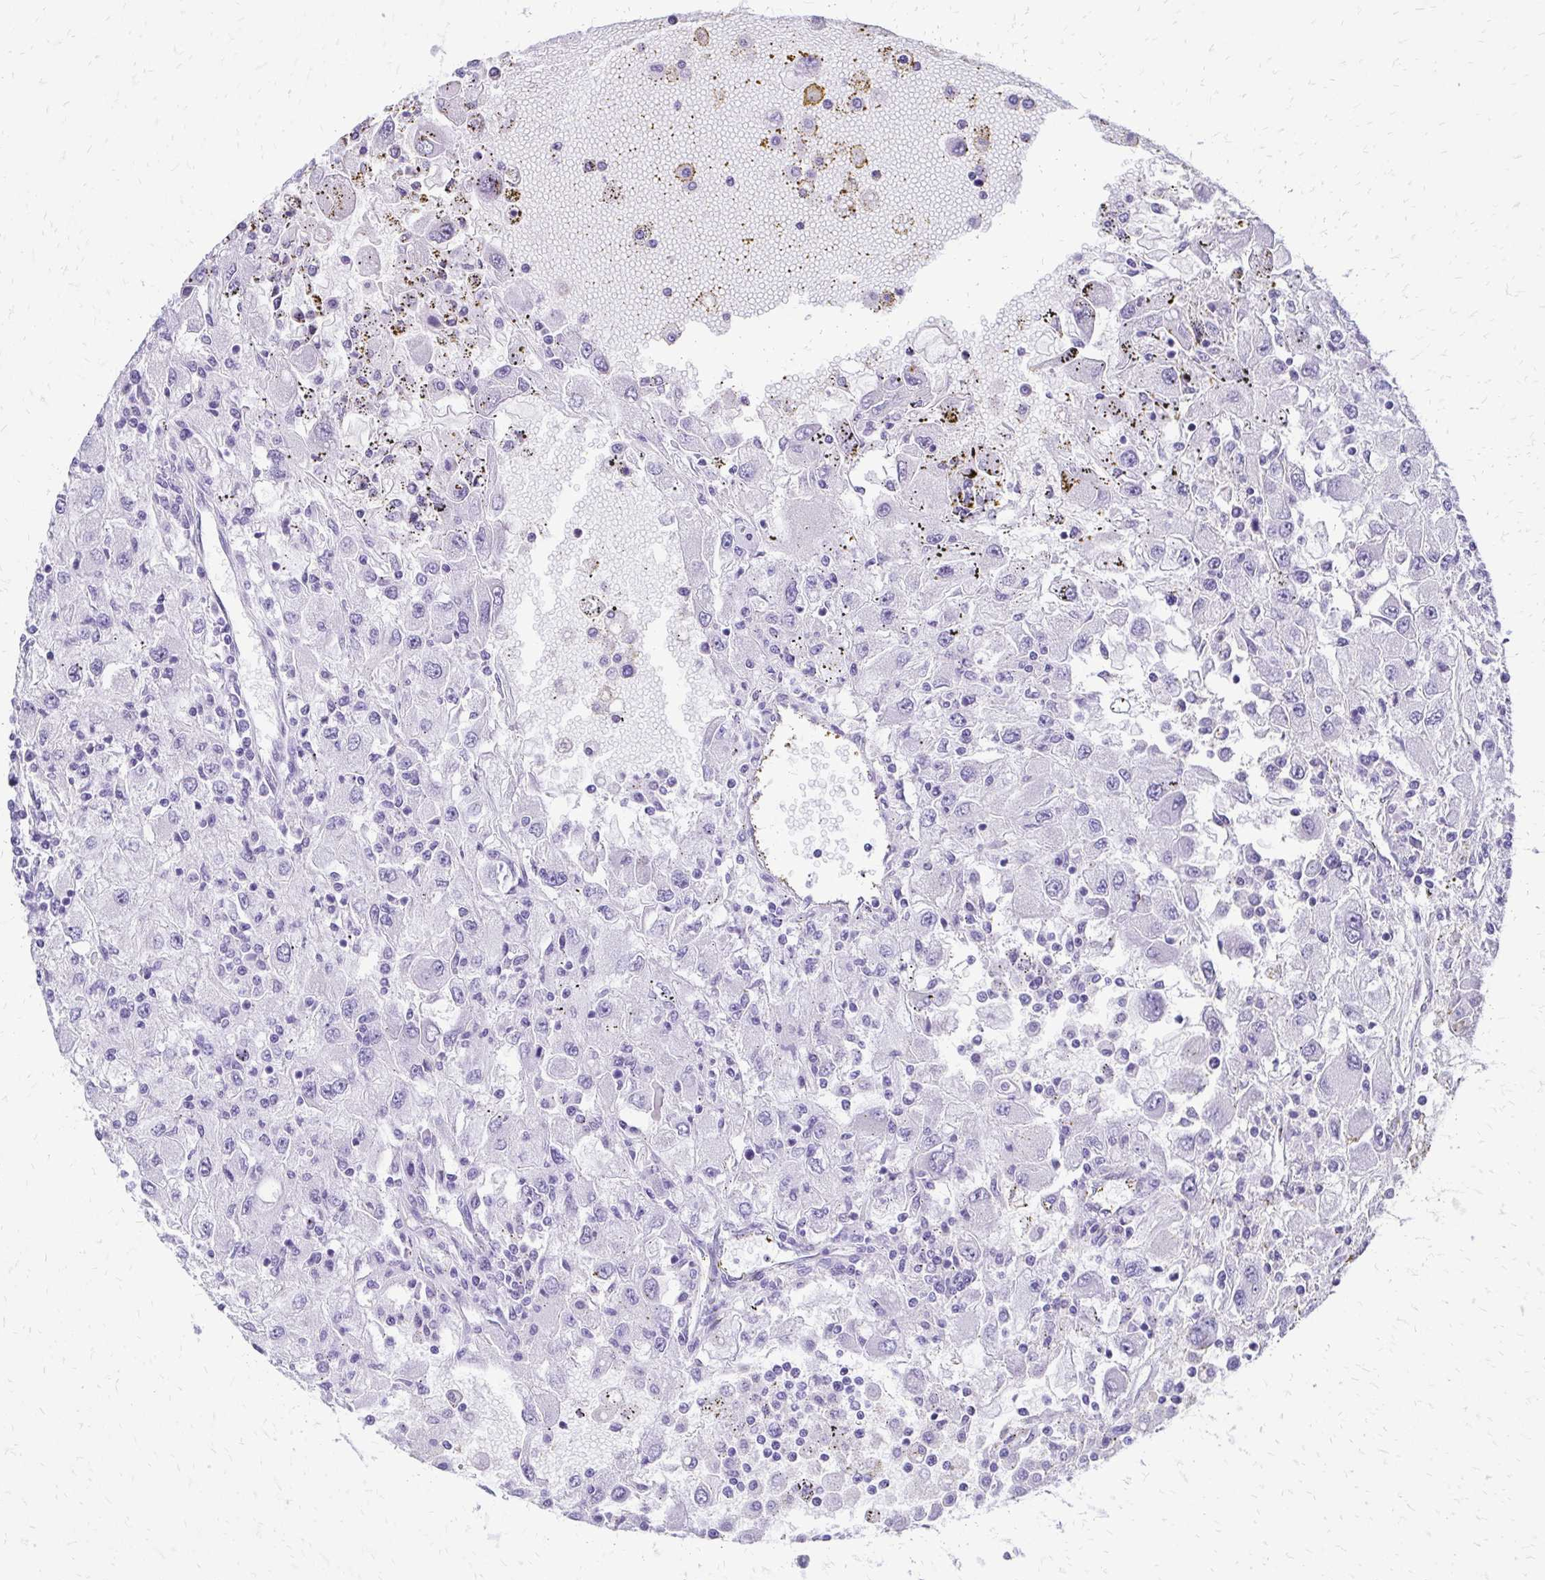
{"staining": {"intensity": "negative", "quantity": "none", "location": "none"}, "tissue": "renal cancer", "cell_type": "Tumor cells", "image_type": "cancer", "snomed": [{"axis": "morphology", "description": "Adenocarcinoma, NOS"}, {"axis": "topography", "description": "Kidney"}], "caption": "This is a image of immunohistochemistry (IHC) staining of adenocarcinoma (renal), which shows no staining in tumor cells. The staining is performed using DAB brown chromogen with nuclei counter-stained in using hematoxylin.", "gene": "SLC32A1", "patient": {"sex": "female", "age": 67}}